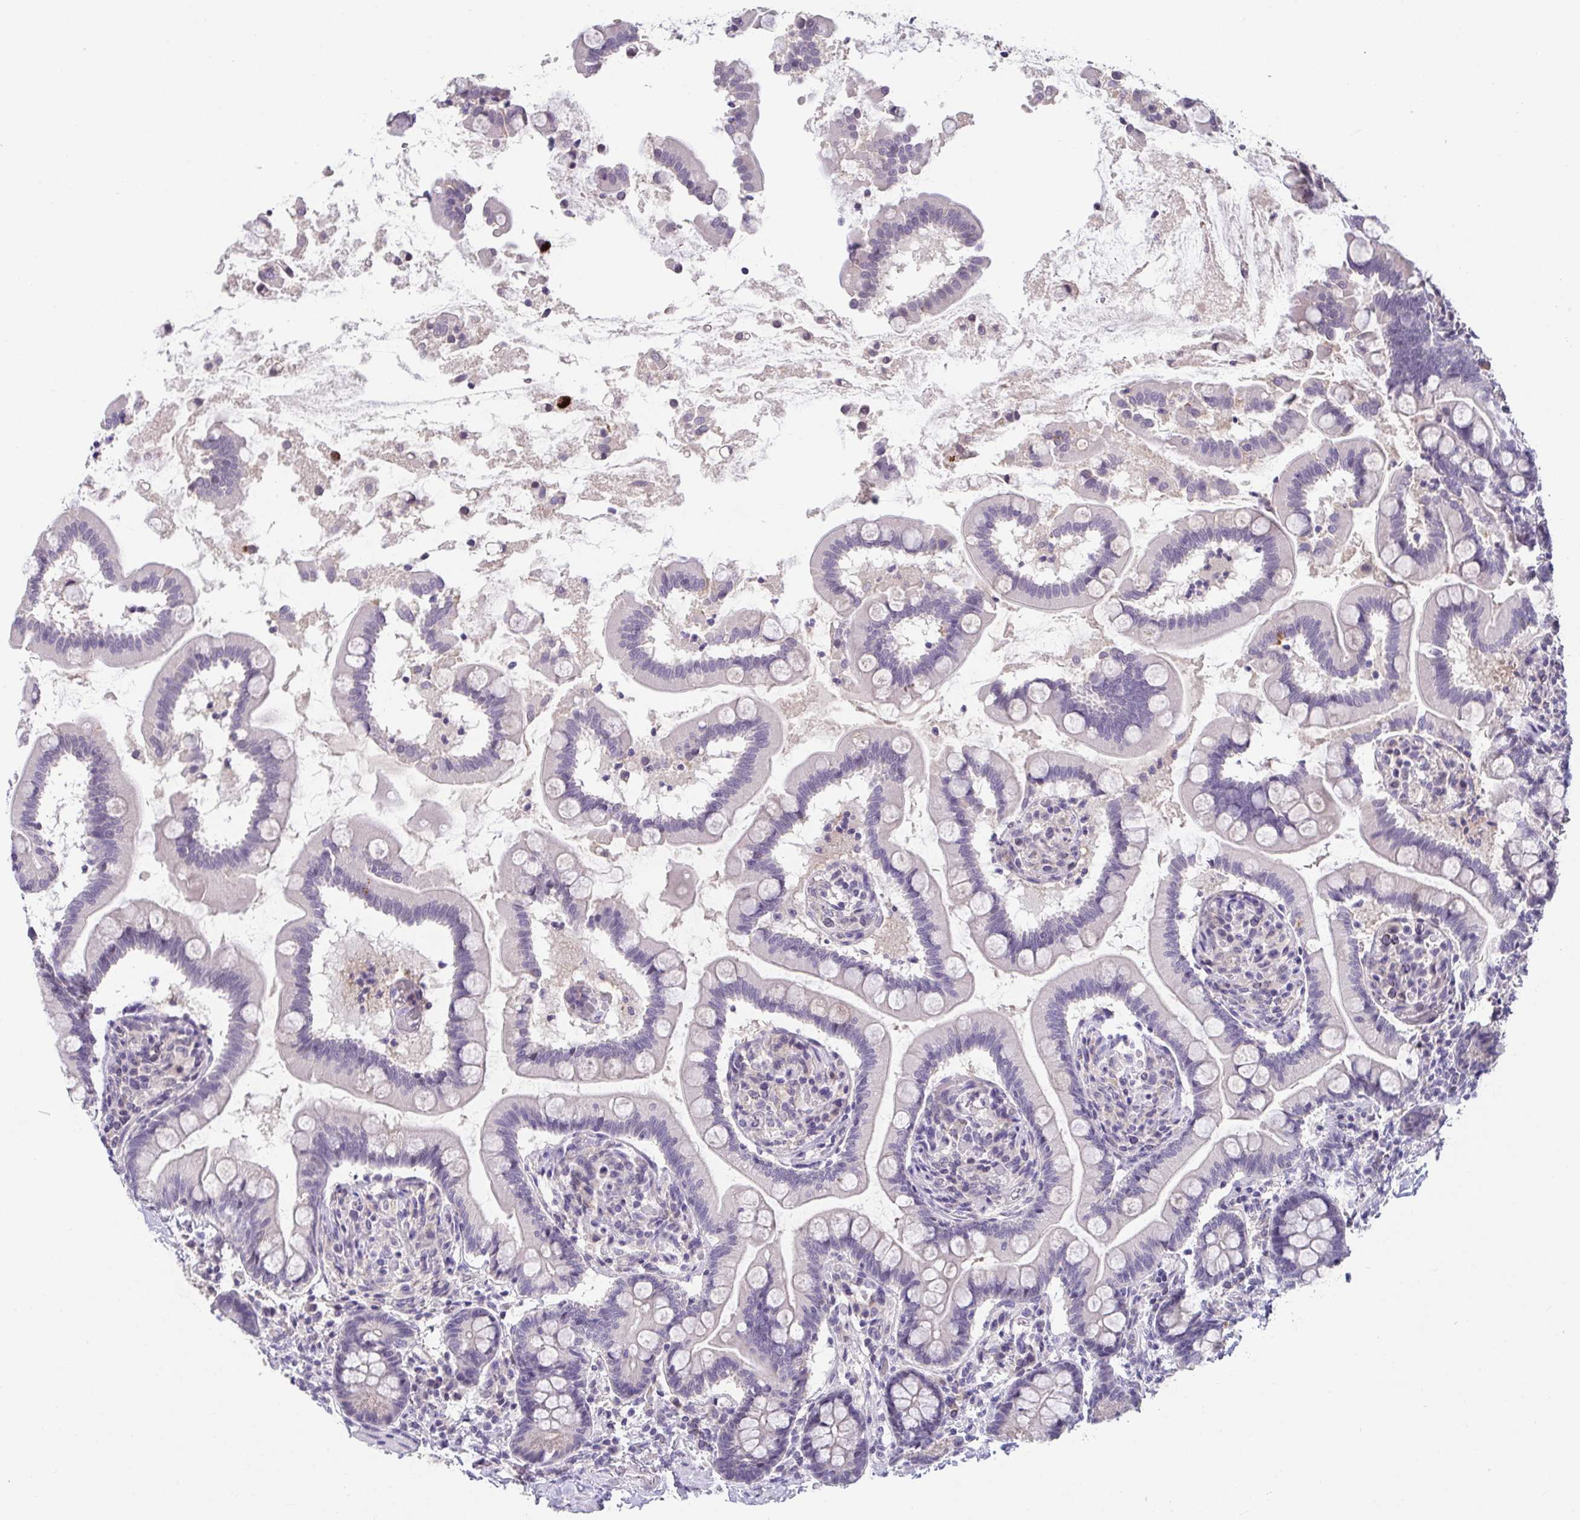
{"staining": {"intensity": "weak", "quantity": "<25%", "location": "cytoplasmic/membranous"}, "tissue": "small intestine", "cell_type": "Glandular cells", "image_type": "normal", "snomed": [{"axis": "morphology", "description": "Normal tissue, NOS"}, {"axis": "topography", "description": "Small intestine"}], "caption": "The image displays no staining of glandular cells in unremarkable small intestine.", "gene": "GLTPD2", "patient": {"sex": "female", "age": 64}}